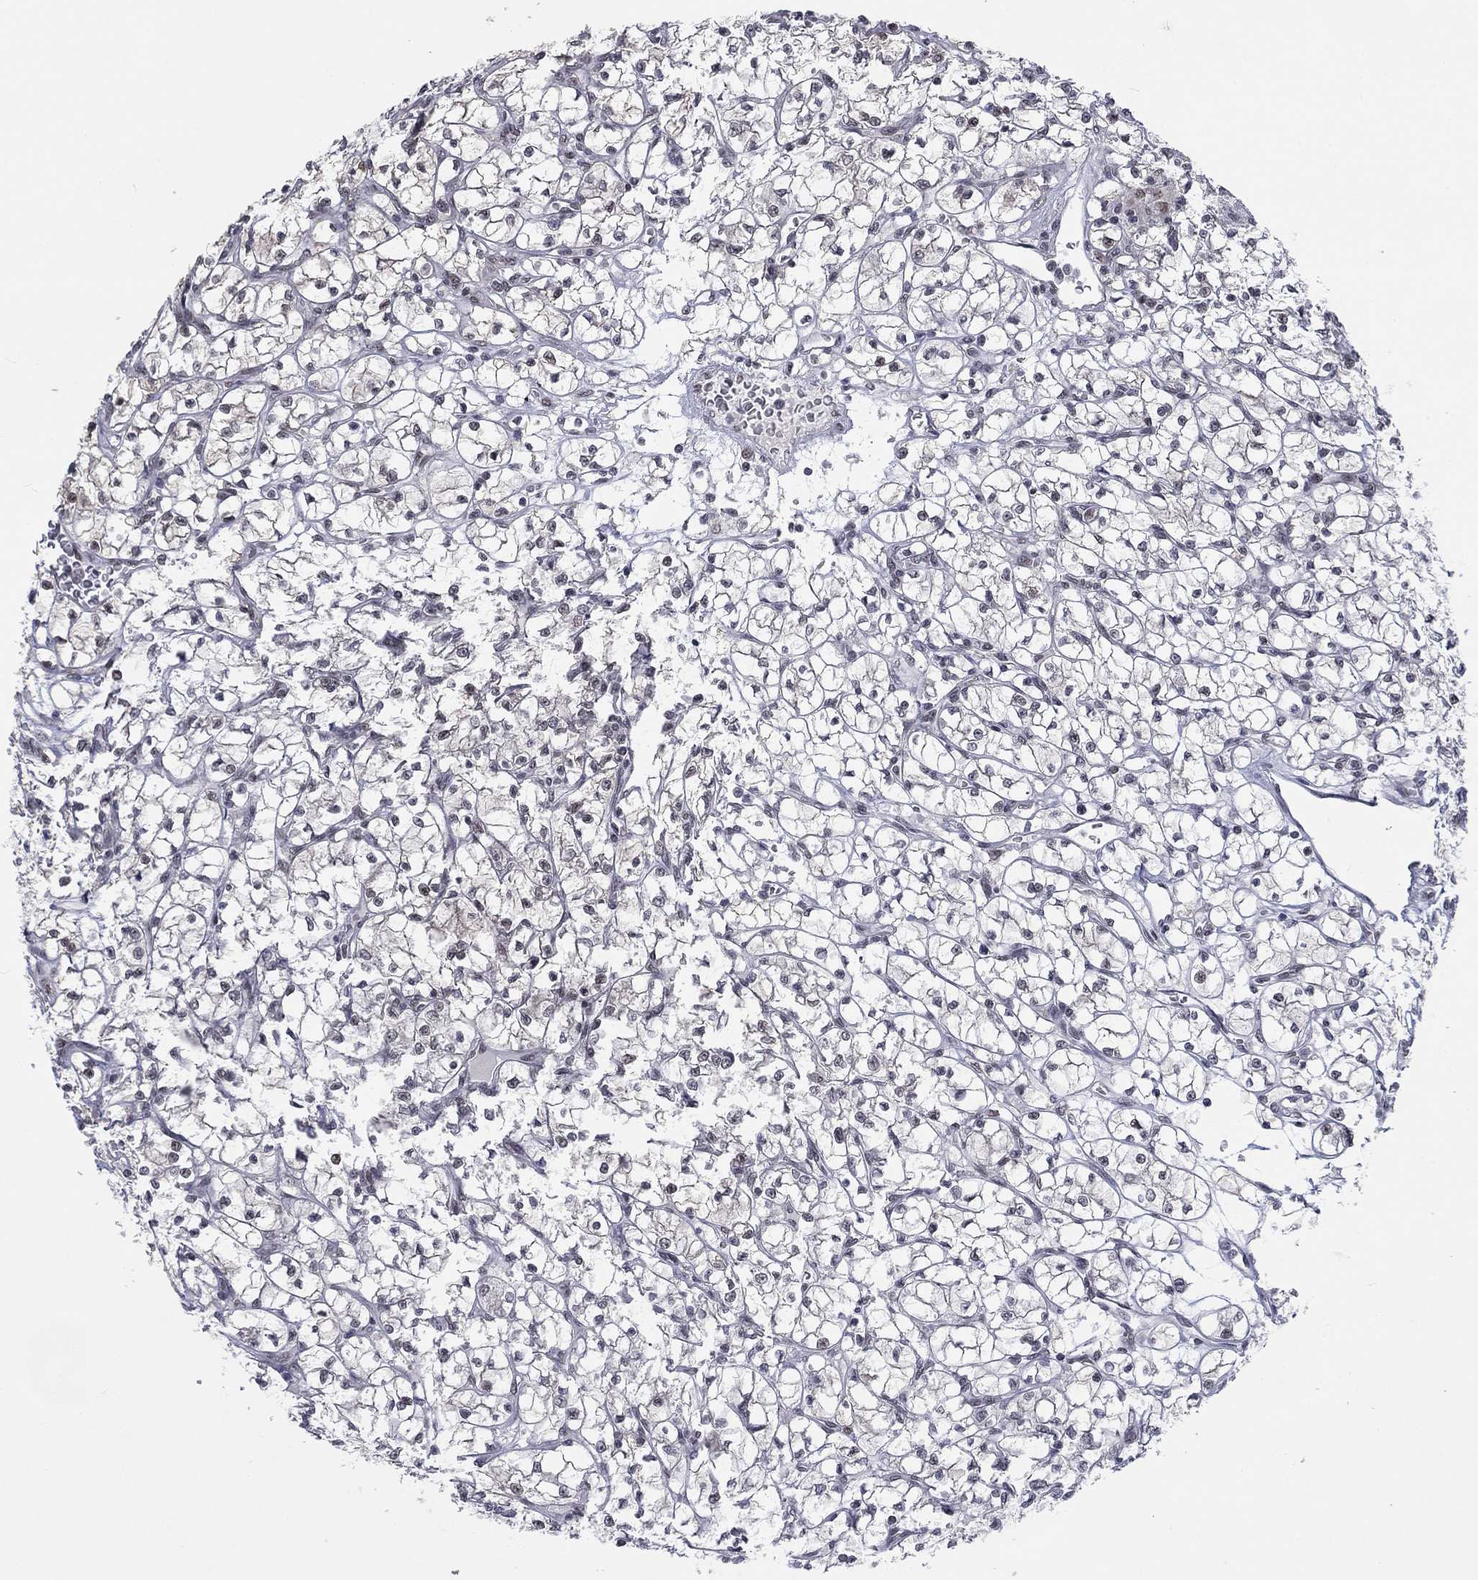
{"staining": {"intensity": "negative", "quantity": "none", "location": "none"}, "tissue": "renal cancer", "cell_type": "Tumor cells", "image_type": "cancer", "snomed": [{"axis": "morphology", "description": "Adenocarcinoma, NOS"}, {"axis": "topography", "description": "Kidney"}], "caption": "An immunohistochemistry (IHC) micrograph of renal cancer (adenocarcinoma) is shown. There is no staining in tumor cells of renal cancer (adenocarcinoma).", "gene": "FYTTD1", "patient": {"sex": "female", "age": 64}}